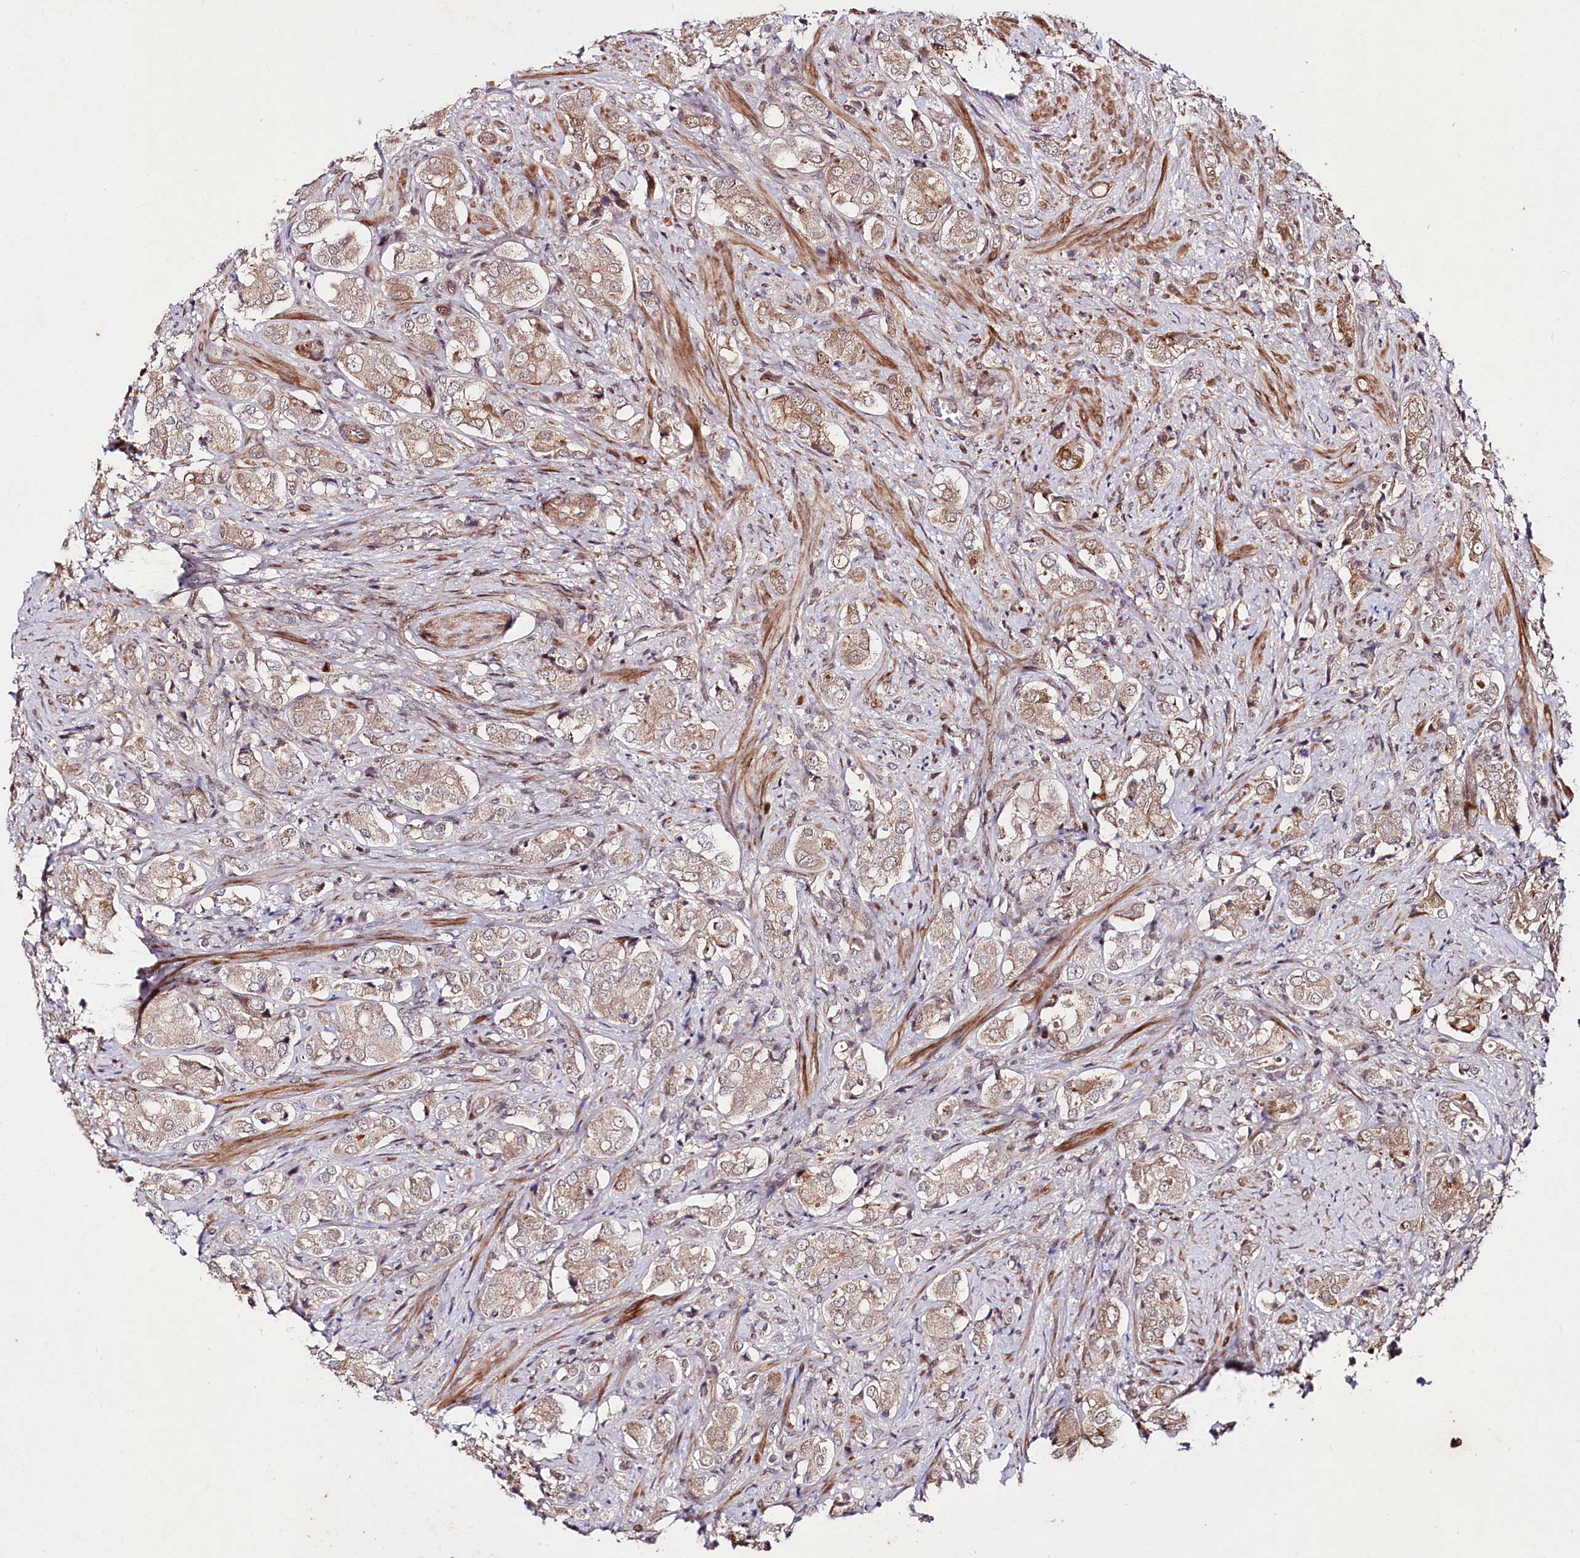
{"staining": {"intensity": "weak", "quantity": "25%-75%", "location": "cytoplasmic/membranous"}, "tissue": "prostate cancer", "cell_type": "Tumor cells", "image_type": "cancer", "snomed": [{"axis": "morphology", "description": "Adenocarcinoma, High grade"}, {"axis": "topography", "description": "Prostate"}], "caption": "Immunohistochemical staining of human adenocarcinoma (high-grade) (prostate) exhibits weak cytoplasmic/membranous protein expression in approximately 25%-75% of tumor cells.", "gene": "PHLDB1", "patient": {"sex": "male", "age": 65}}